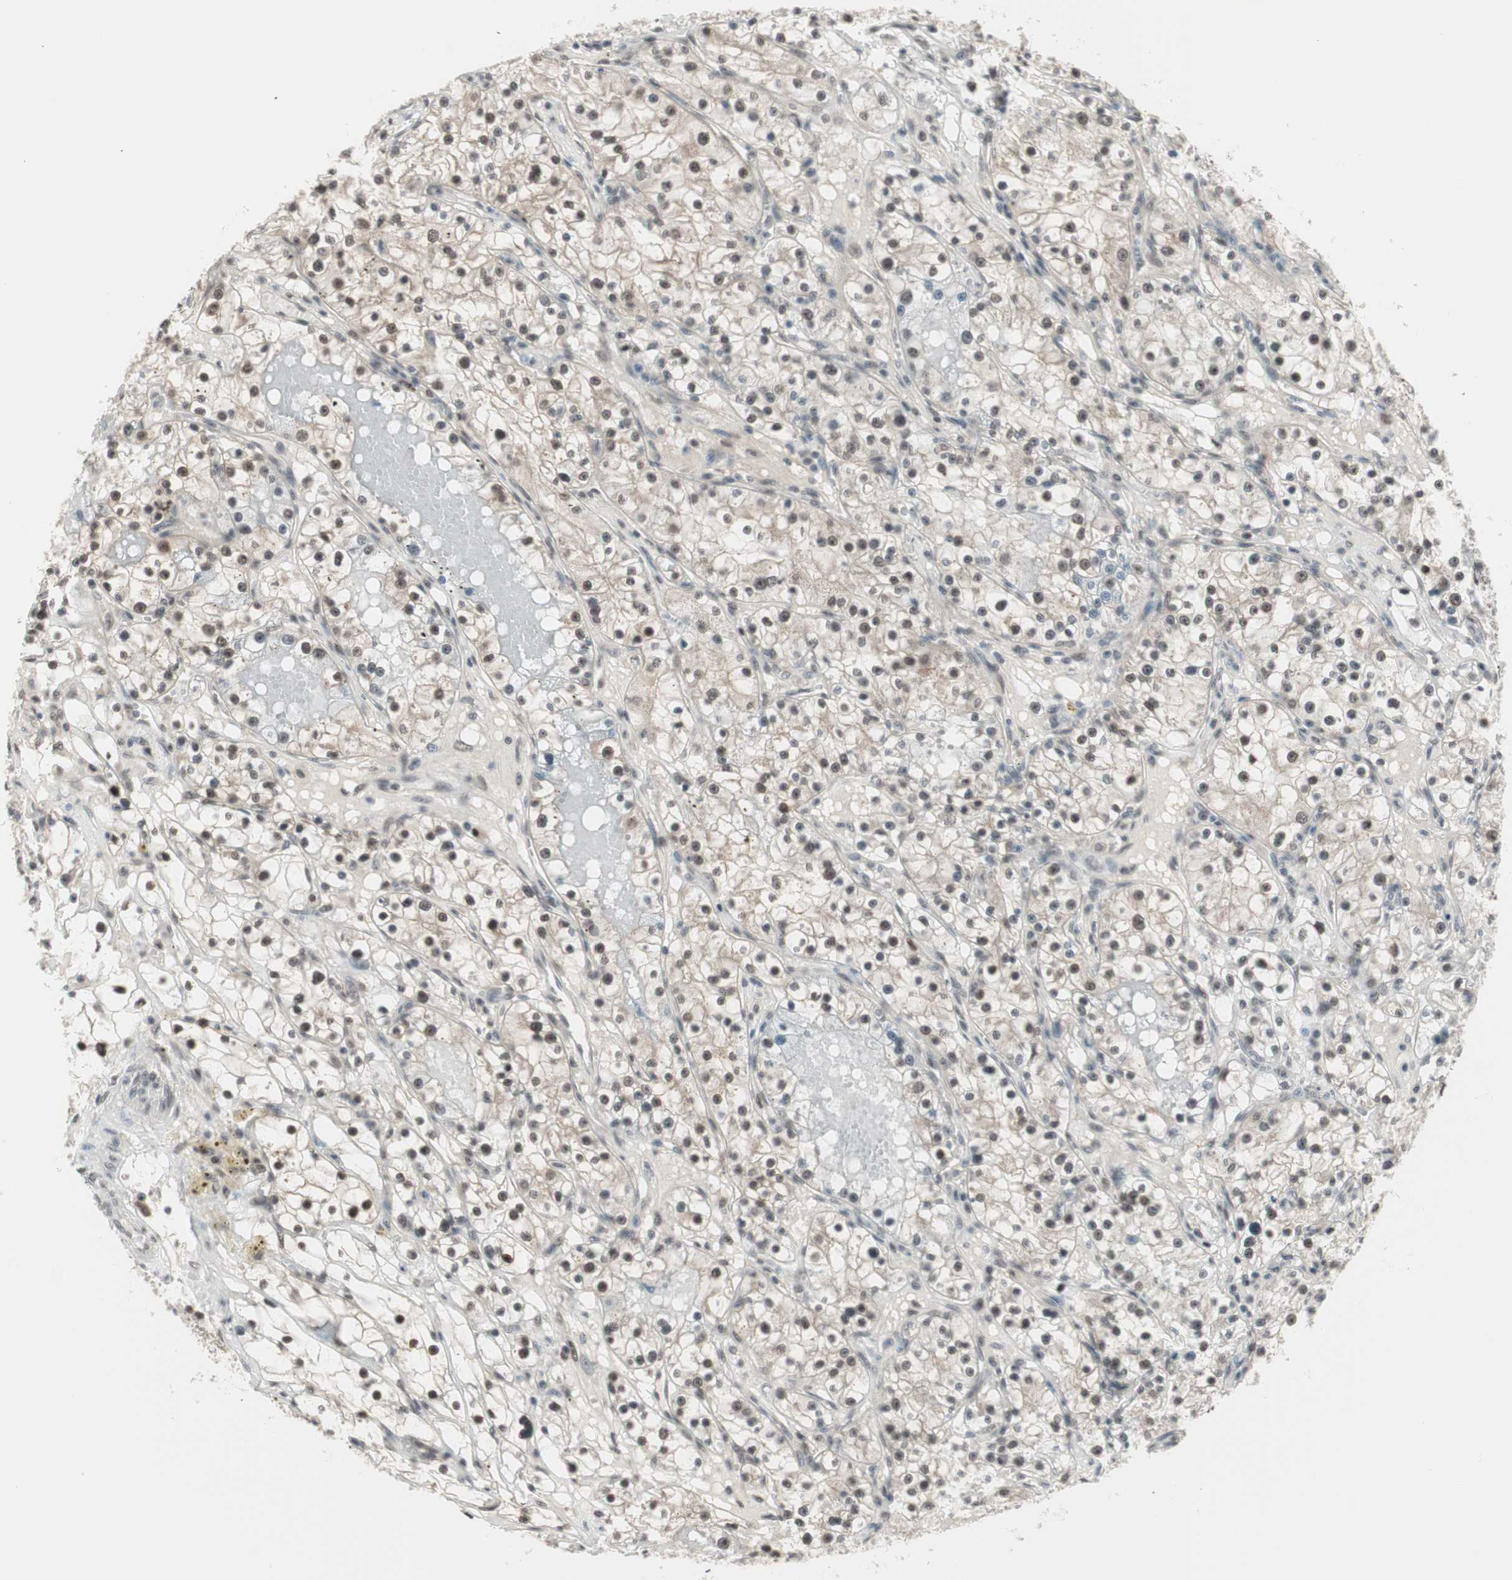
{"staining": {"intensity": "moderate", "quantity": "25%-75%", "location": "nuclear"}, "tissue": "renal cancer", "cell_type": "Tumor cells", "image_type": "cancer", "snomed": [{"axis": "morphology", "description": "Adenocarcinoma, NOS"}, {"axis": "topography", "description": "Kidney"}], "caption": "This is an image of immunohistochemistry staining of renal adenocarcinoma, which shows moderate expression in the nuclear of tumor cells.", "gene": "LONP2", "patient": {"sex": "male", "age": 56}}